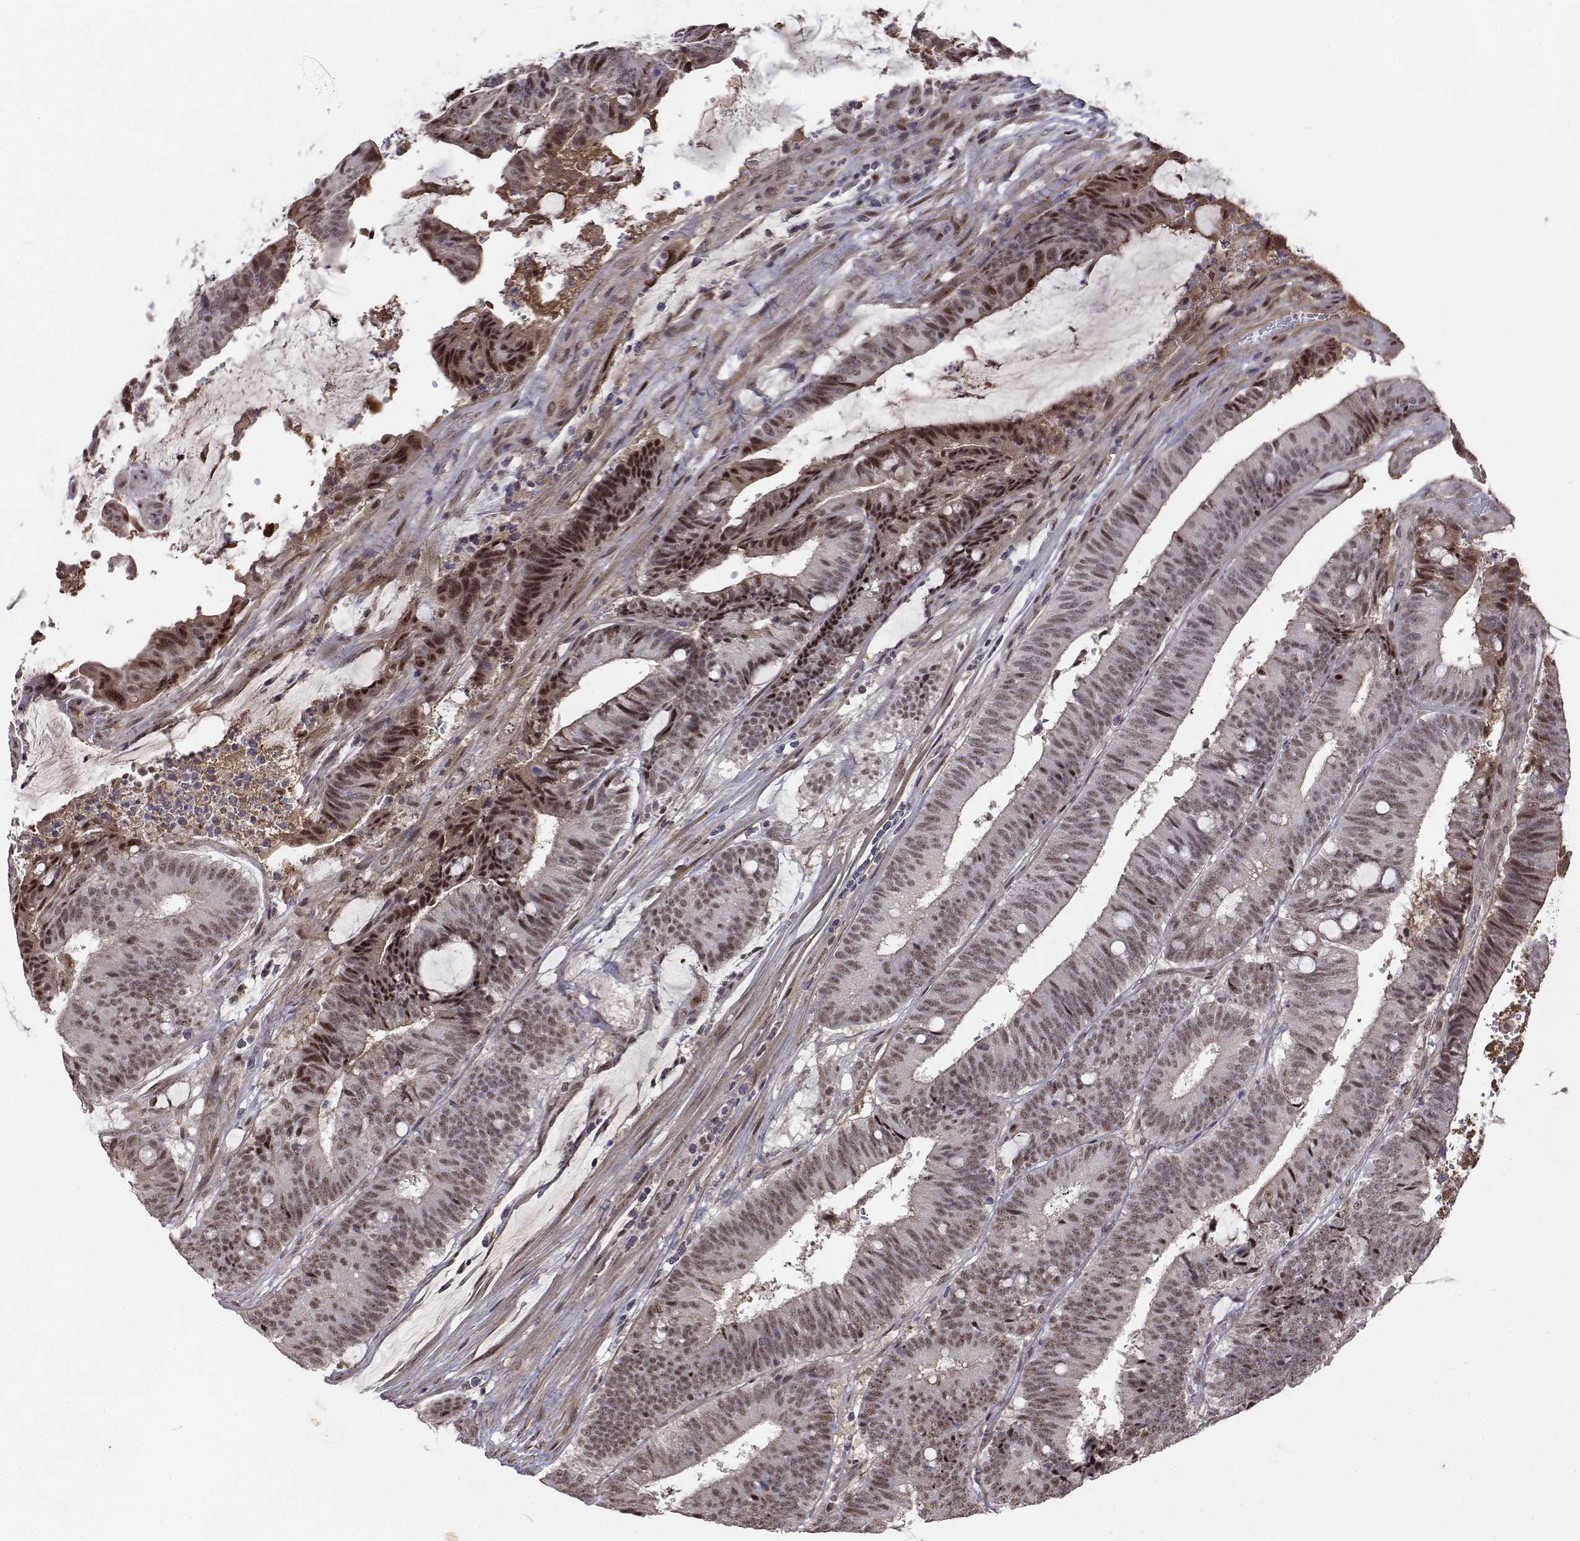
{"staining": {"intensity": "weak", "quantity": ">75%", "location": "nuclear"}, "tissue": "colorectal cancer", "cell_type": "Tumor cells", "image_type": "cancer", "snomed": [{"axis": "morphology", "description": "Adenocarcinoma, NOS"}, {"axis": "topography", "description": "Colon"}], "caption": "Immunohistochemistry (DAB (3,3'-diaminobenzidine)) staining of colorectal cancer shows weak nuclear protein positivity in approximately >75% of tumor cells.", "gene": "ITGA7", "patient": {"sex": "female", "age": 43}}